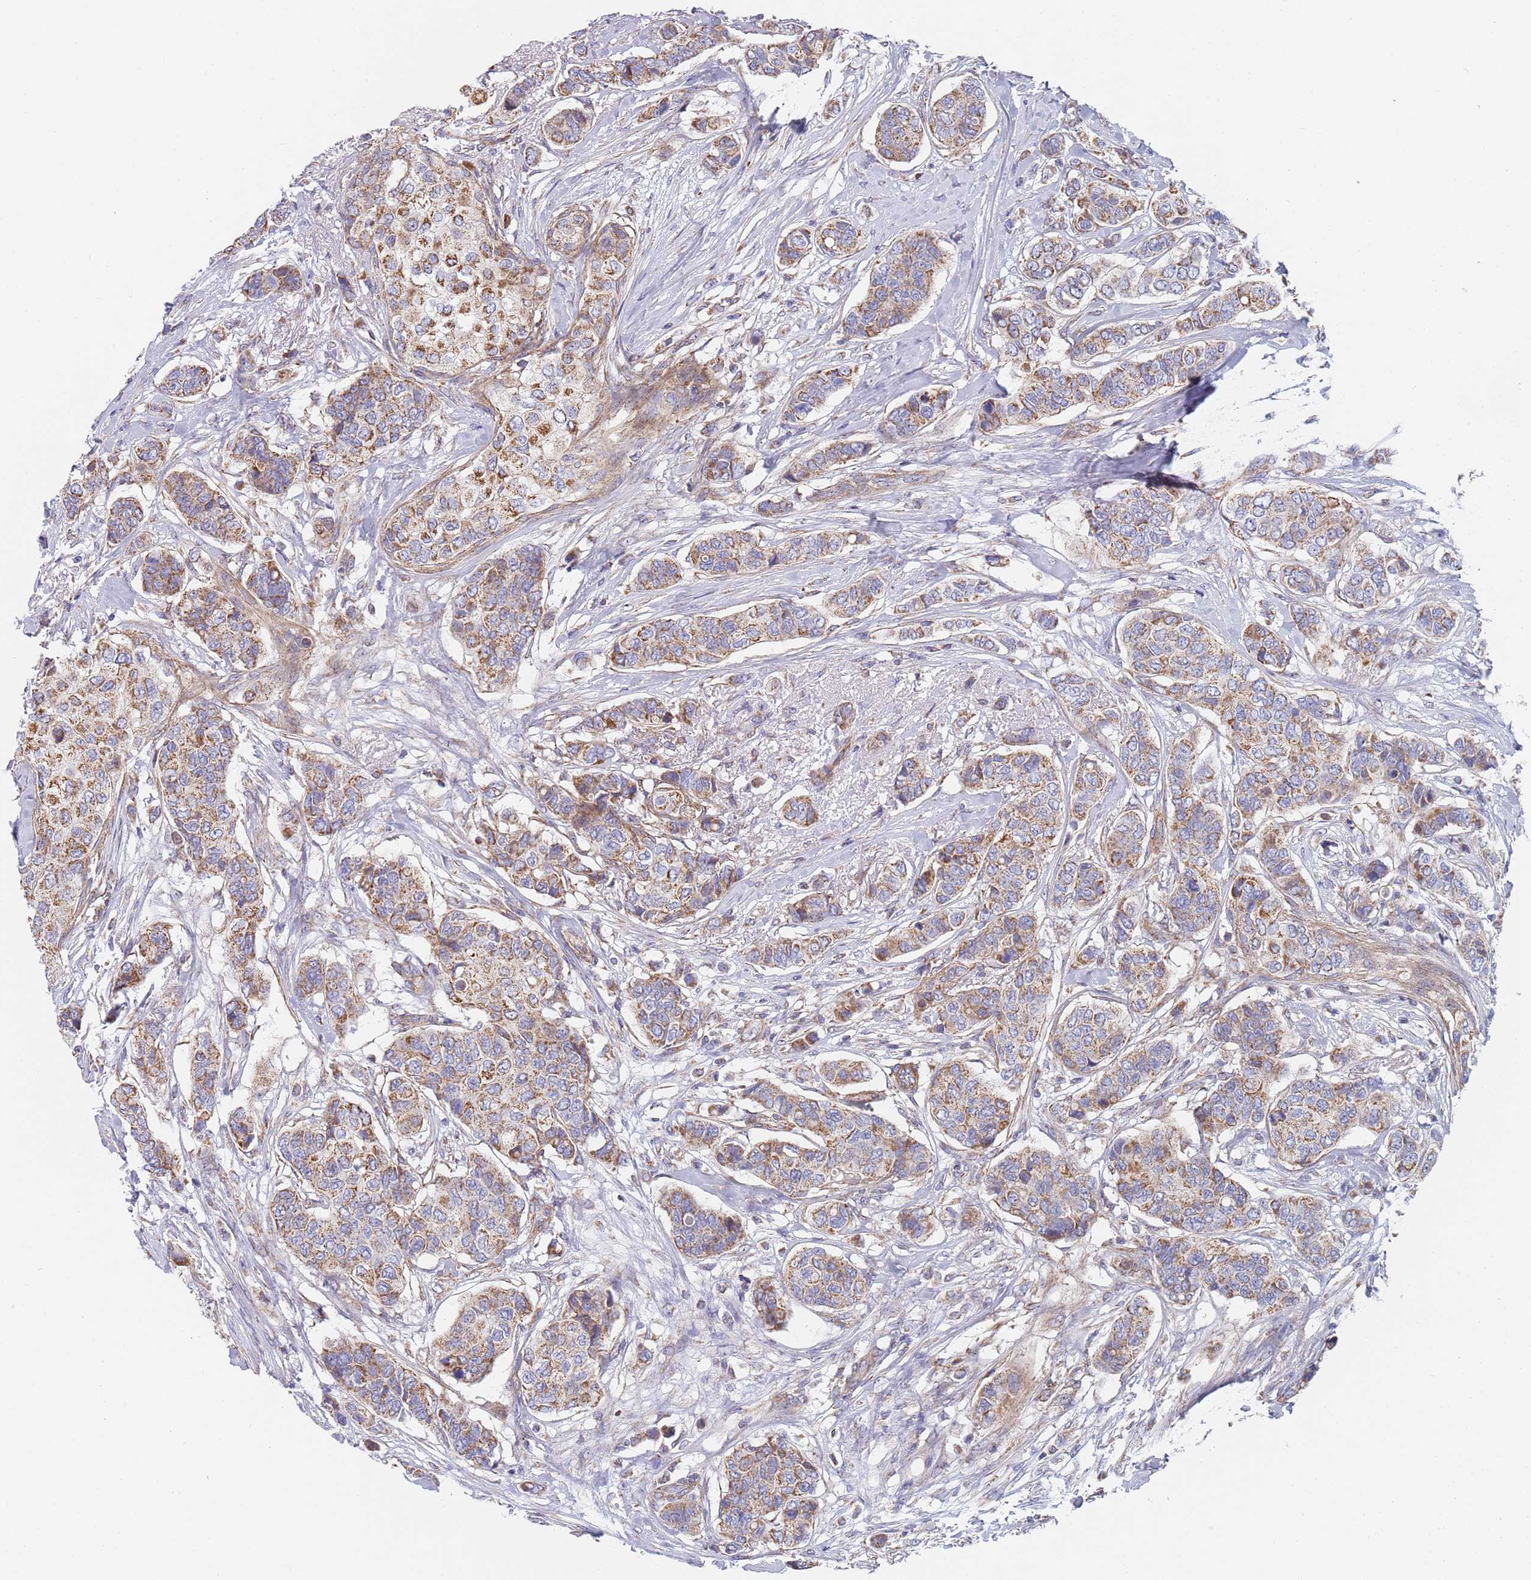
{"staining": {"intensity": "moderate", "quantity": ">75%", "location": "cytoplasmic/membranous"}, "tissue": "breast cancer", "cell_type": "Tumor cells", "image_type": "cancer", "snomed": [{"axis": "morphology", "description": "Lobular carcinoma"}, {"axis": "topography", "description": "Breast"}], "caption": "Human breast cancer (lobular carcinoma) stained with a protein marker exhibits moderate staining in tumor cells.", "gene": "PWWP3A", "patient": {"sex": "female", "age": 51}}